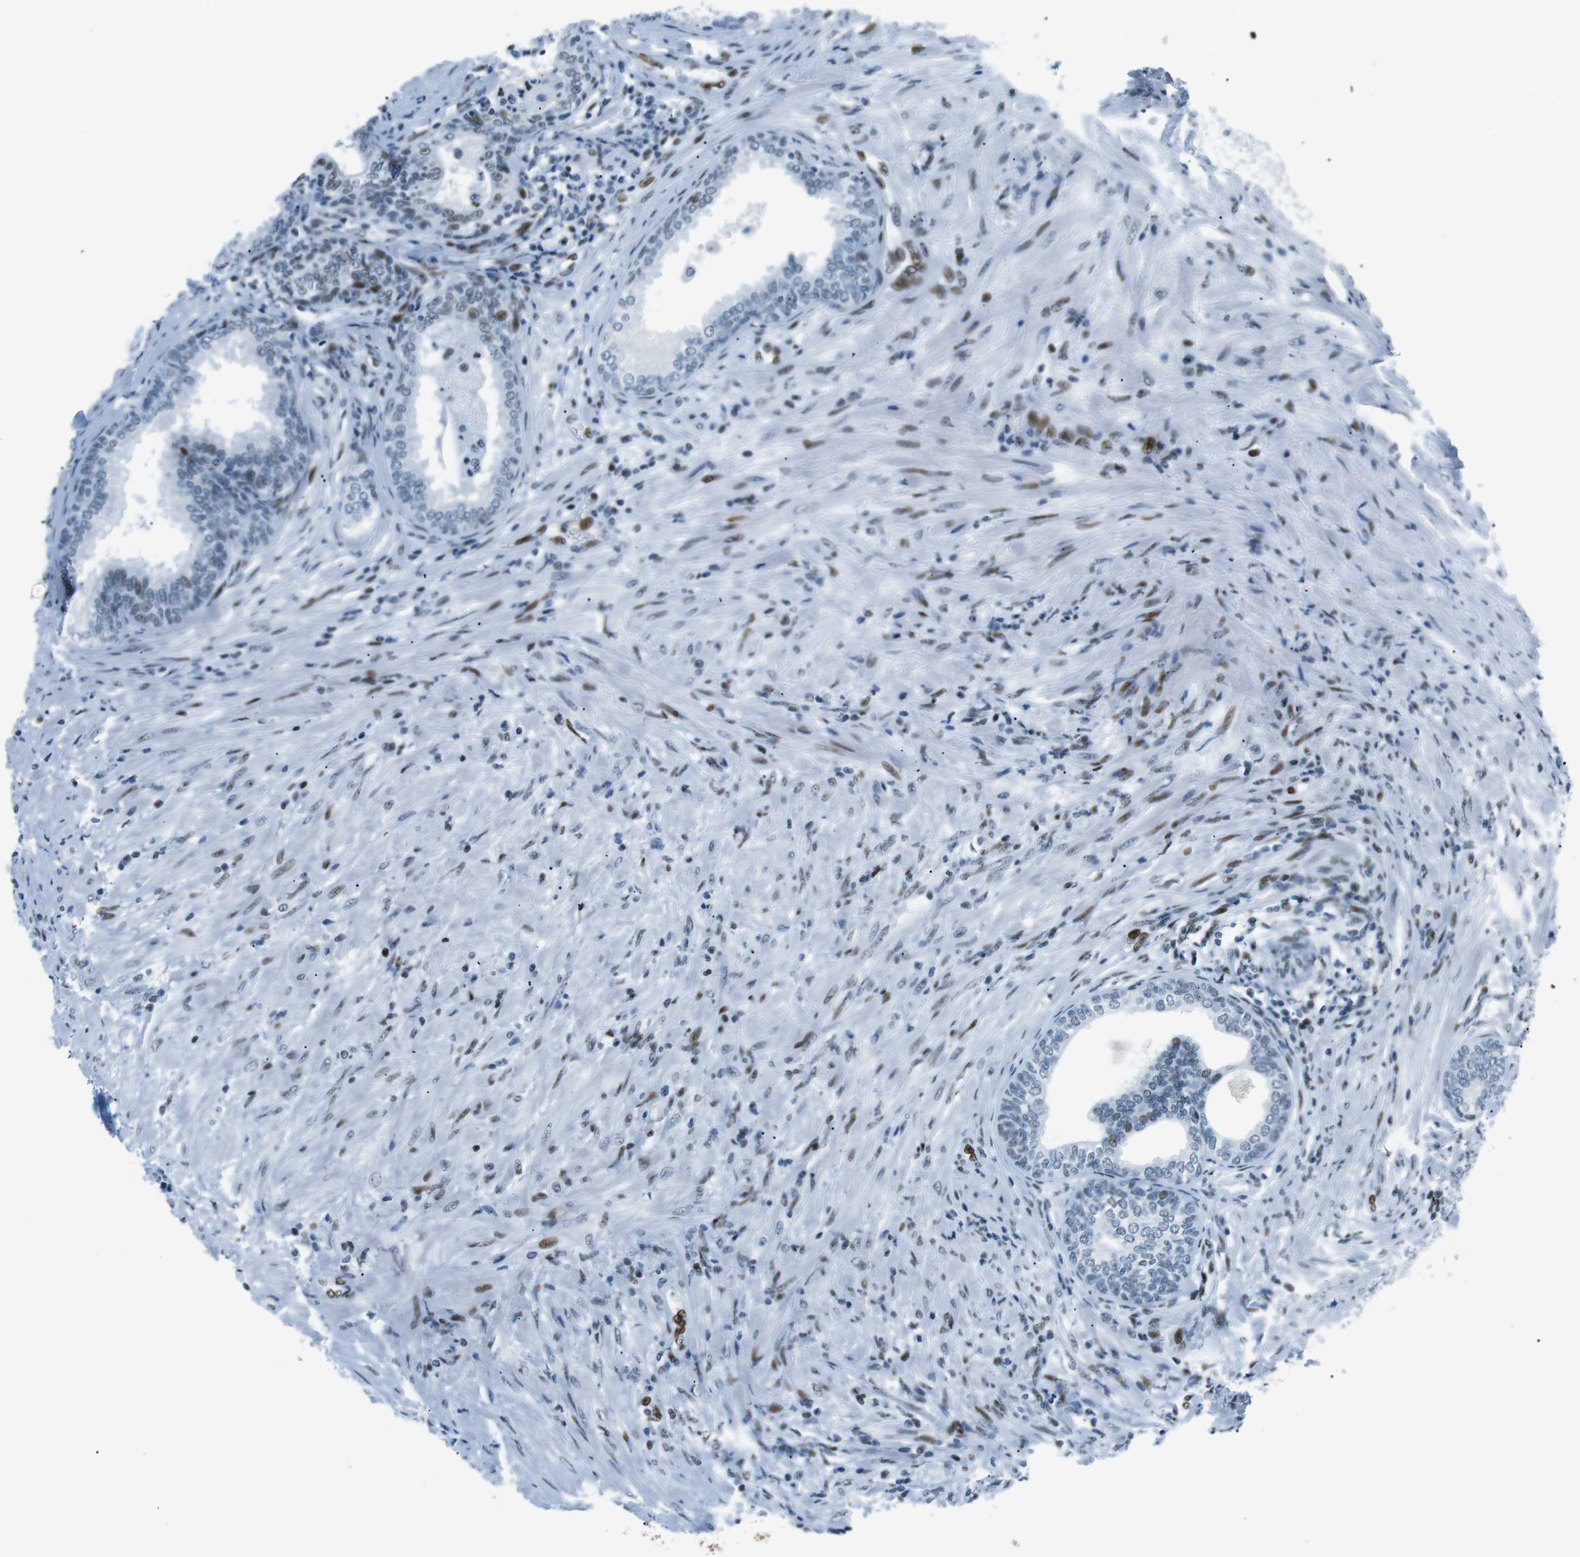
{"staining": {"intensity": "moderate", "quantity": "<25%", "location": "nuclear"}, "tissue": "prostate", "cell_type": "Glandular cells", "image_type": "normal", "snomed": [{"axis": "morphology", "description": "Normal tissue, NOS"}, {"axis": "topography", "description": "Prostate"}], "caption": "Glandular cells reveal low levels of moderate nuclear expression in approximately <25% of cells in normal prostate.", "gene": "PML", "patient": {"sex": "male", "age": 76}}